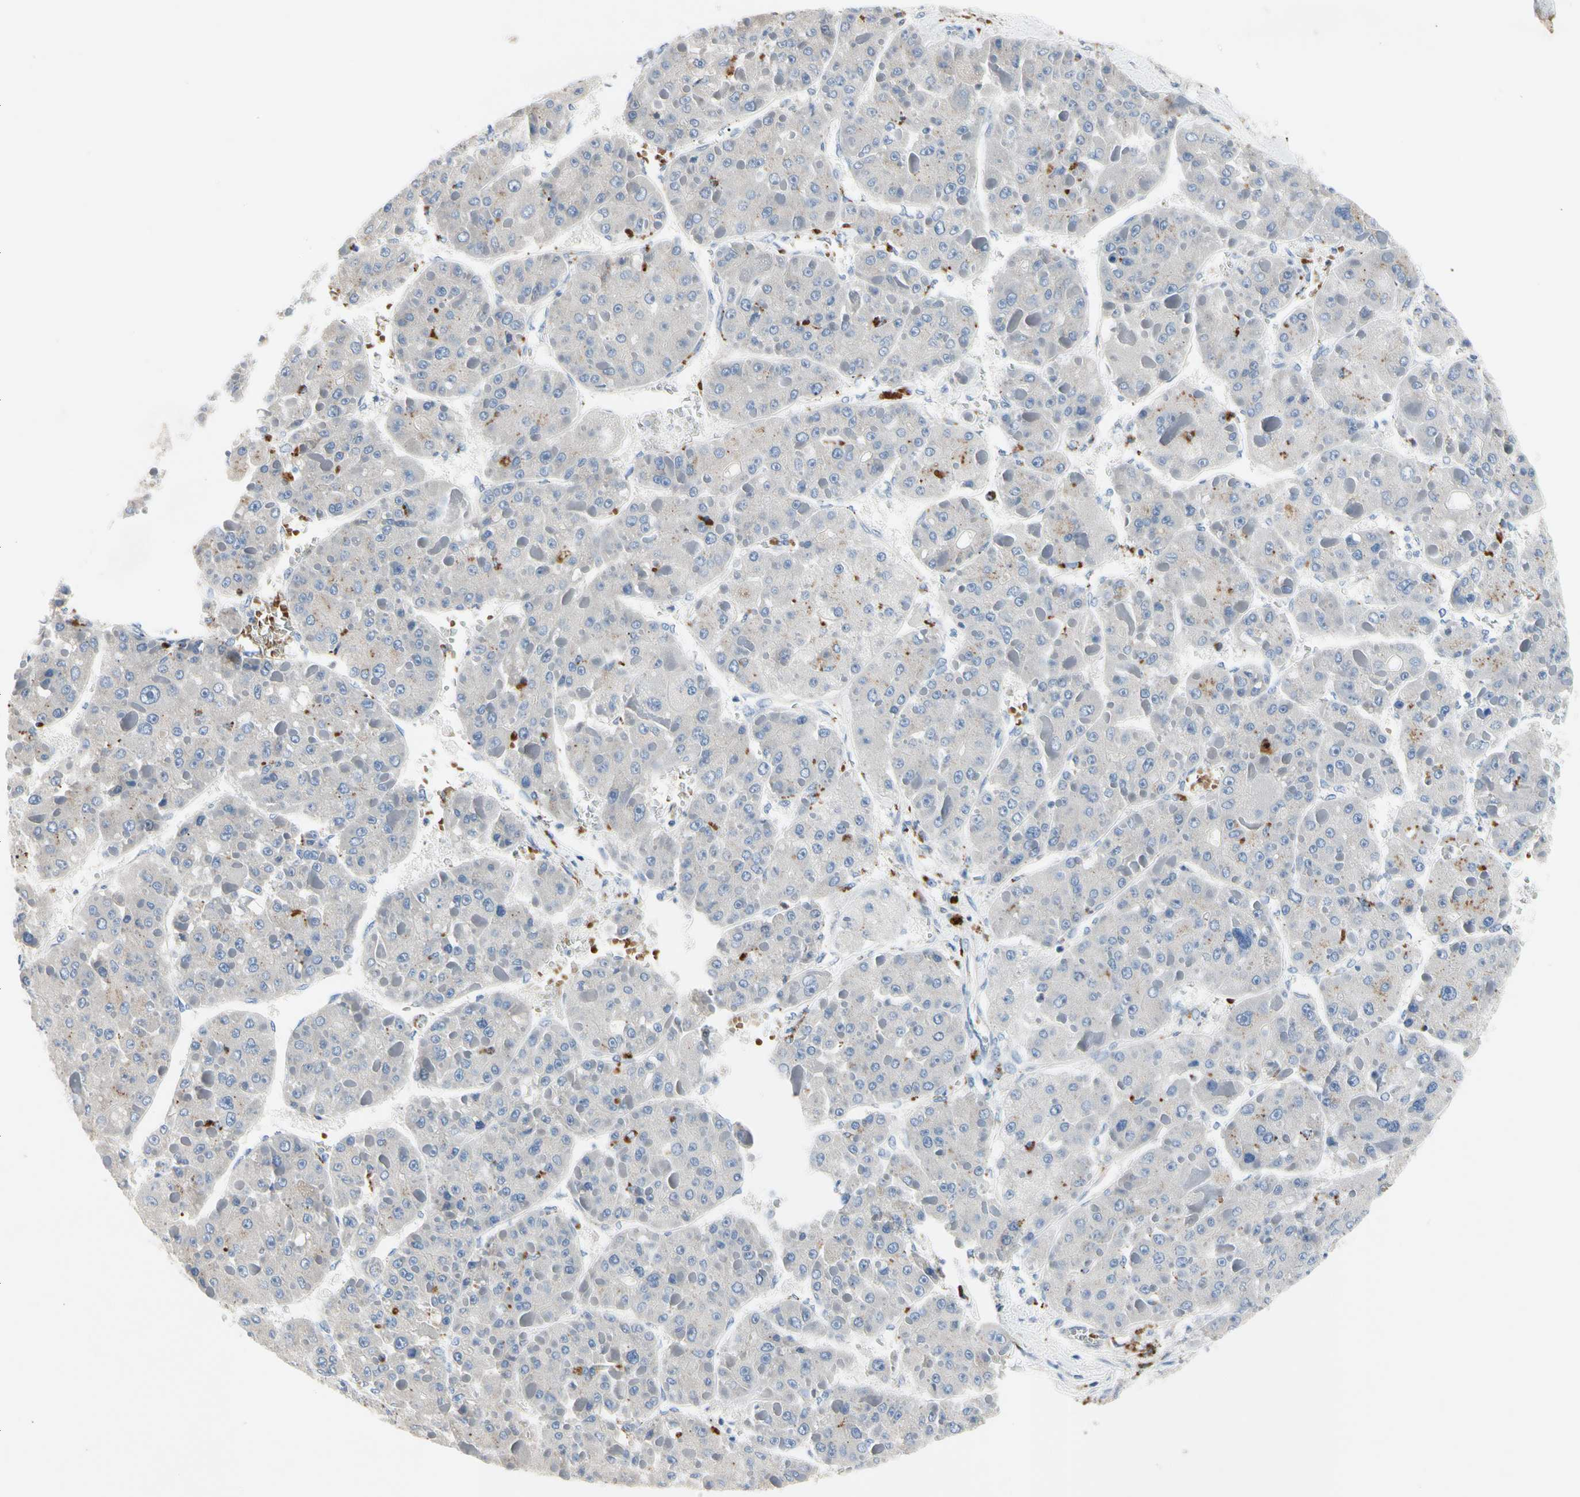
{"staining": {"intensity": "weak", "quantity": "<25%", "location": "cytoplasmic/membranous"}, "tissue": "liver cancer", "cell_type": "Tumor cells", "image_type": "cancer", "snomed": [{"axis": "morphology", "description": "Carcinoma, Hepatocellular, NOS"}, {"axis": "topography", "description": "Liver"}], "caption": "IHC micrograph of liver hepatocellular carcinoma stained for a protein (brown), which shows no expression in tumor cells.", "gene": "RETSAT", "patient": {"sex": "female", "age": 73}}